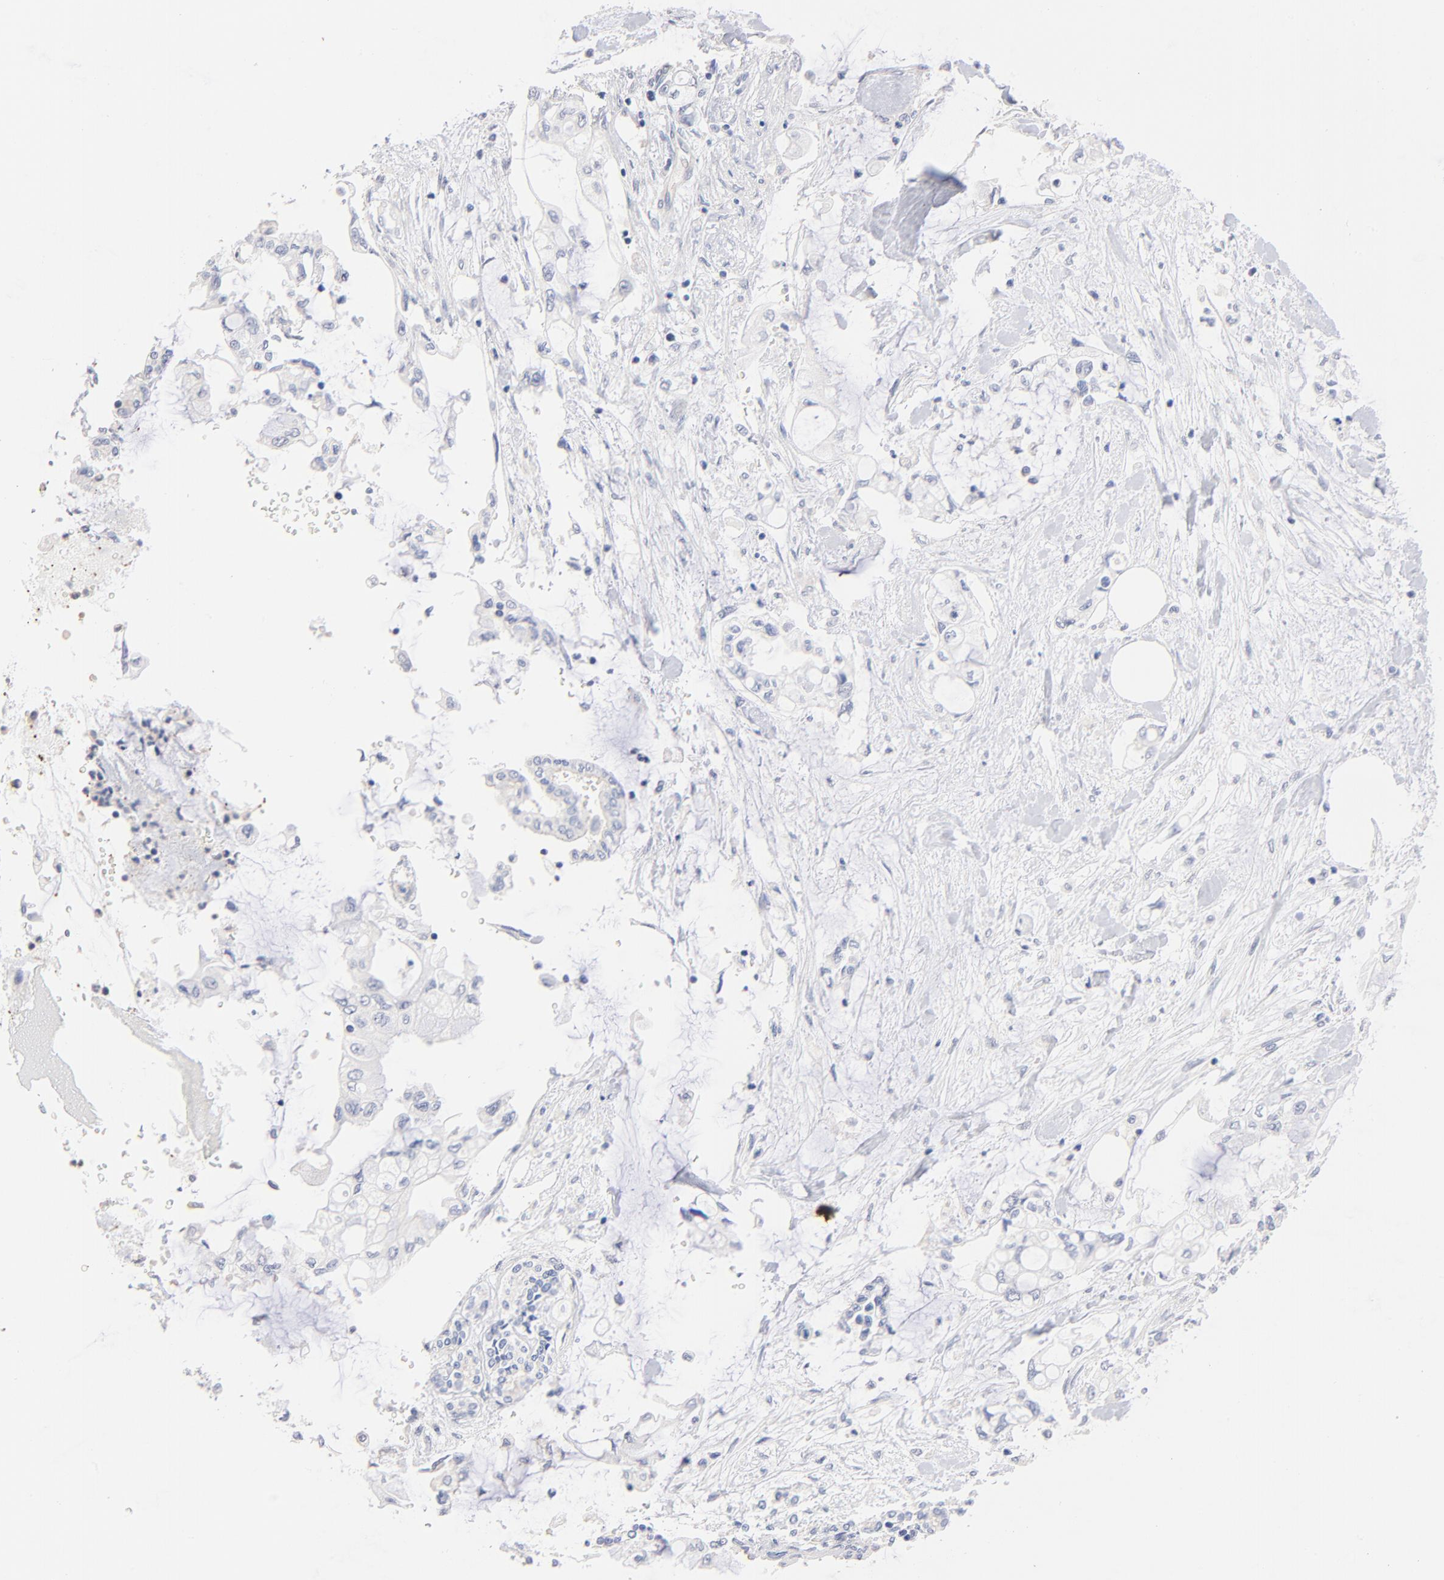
{"staining": {"intensity": "negative", "quantity": "none", "location": "none"}, "tissue": "pancreatic cancer", "cell_type": "Tumor cells", "image_type": "cancer", "snomed": [{"axis": "morphology", "description": "Adenocarcinoma, NOS"}, {"axis": "topography", "description": "Pancreas"}], "caption": "The photomicrograph shows no significant staining in tumor cells of pancreatic cancer (adenocarcinoma).", "gene": "ITGA8", "patient": {"sex": "female", "age": 70}}